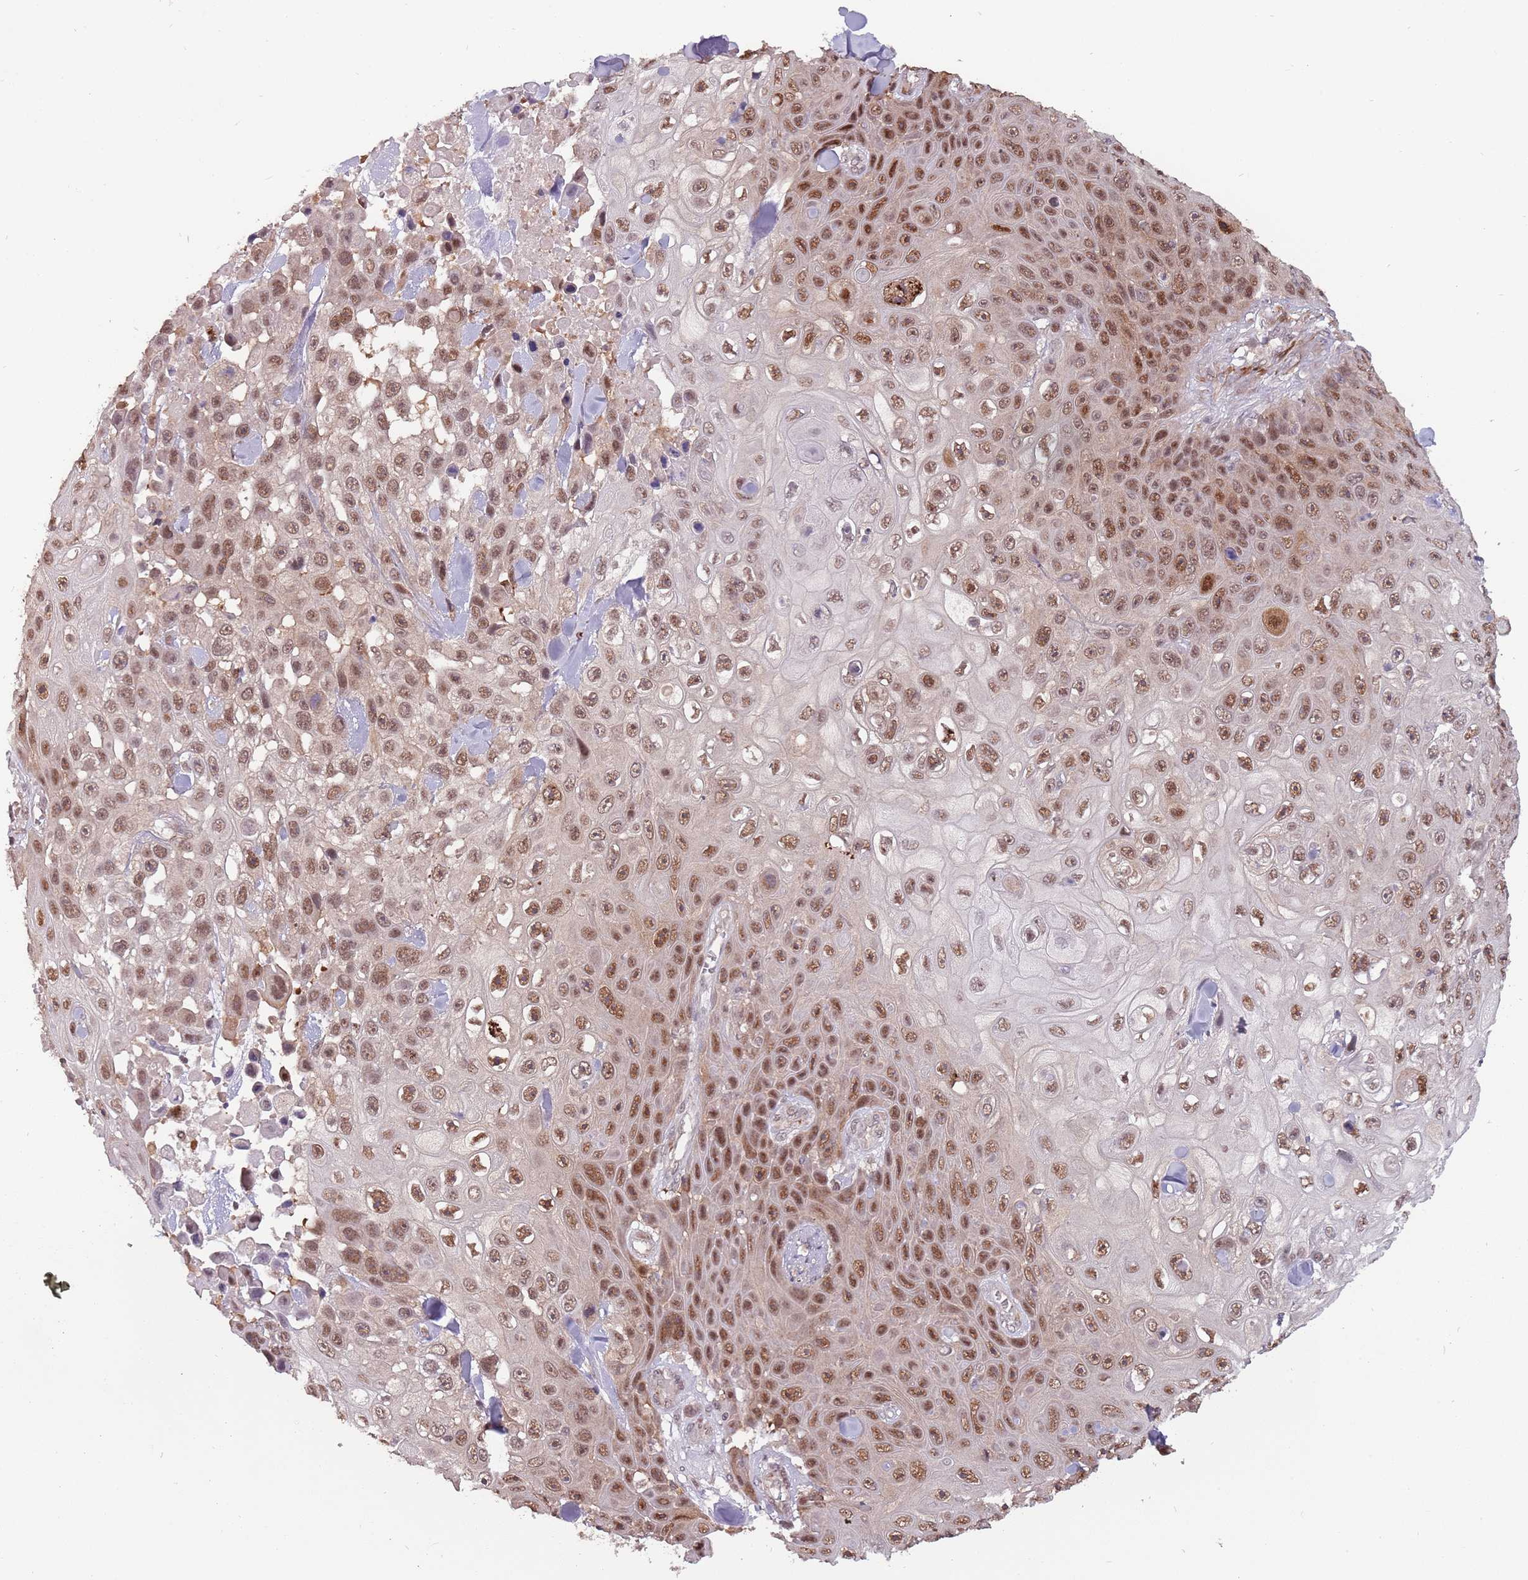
{"staining": {"intensity": "moderate", "quantity": ">75%", "location": "nuclear"}, "tissue": "skin cancer", "cell_type": "Tumor cells", "image_type": "cancer", "snomed": [{"axis": "morphology", "description": "Squamous cell carcinoma, NOS"}, {"axis": "topography", "description": "Skin"}], "caption": "Skin cancer stained with DAB (3,3'-diaminobenzidine) IHC exhibits medium levels of moderate nuclear staining in about >75% of tumor cells. (DAB (3,3'-diaminobenzidine) IHC, brown staining for protein, blue staining for nuclei).", "gene": "ZBTB5", "patient": {"sex": "male", "age": 82}}